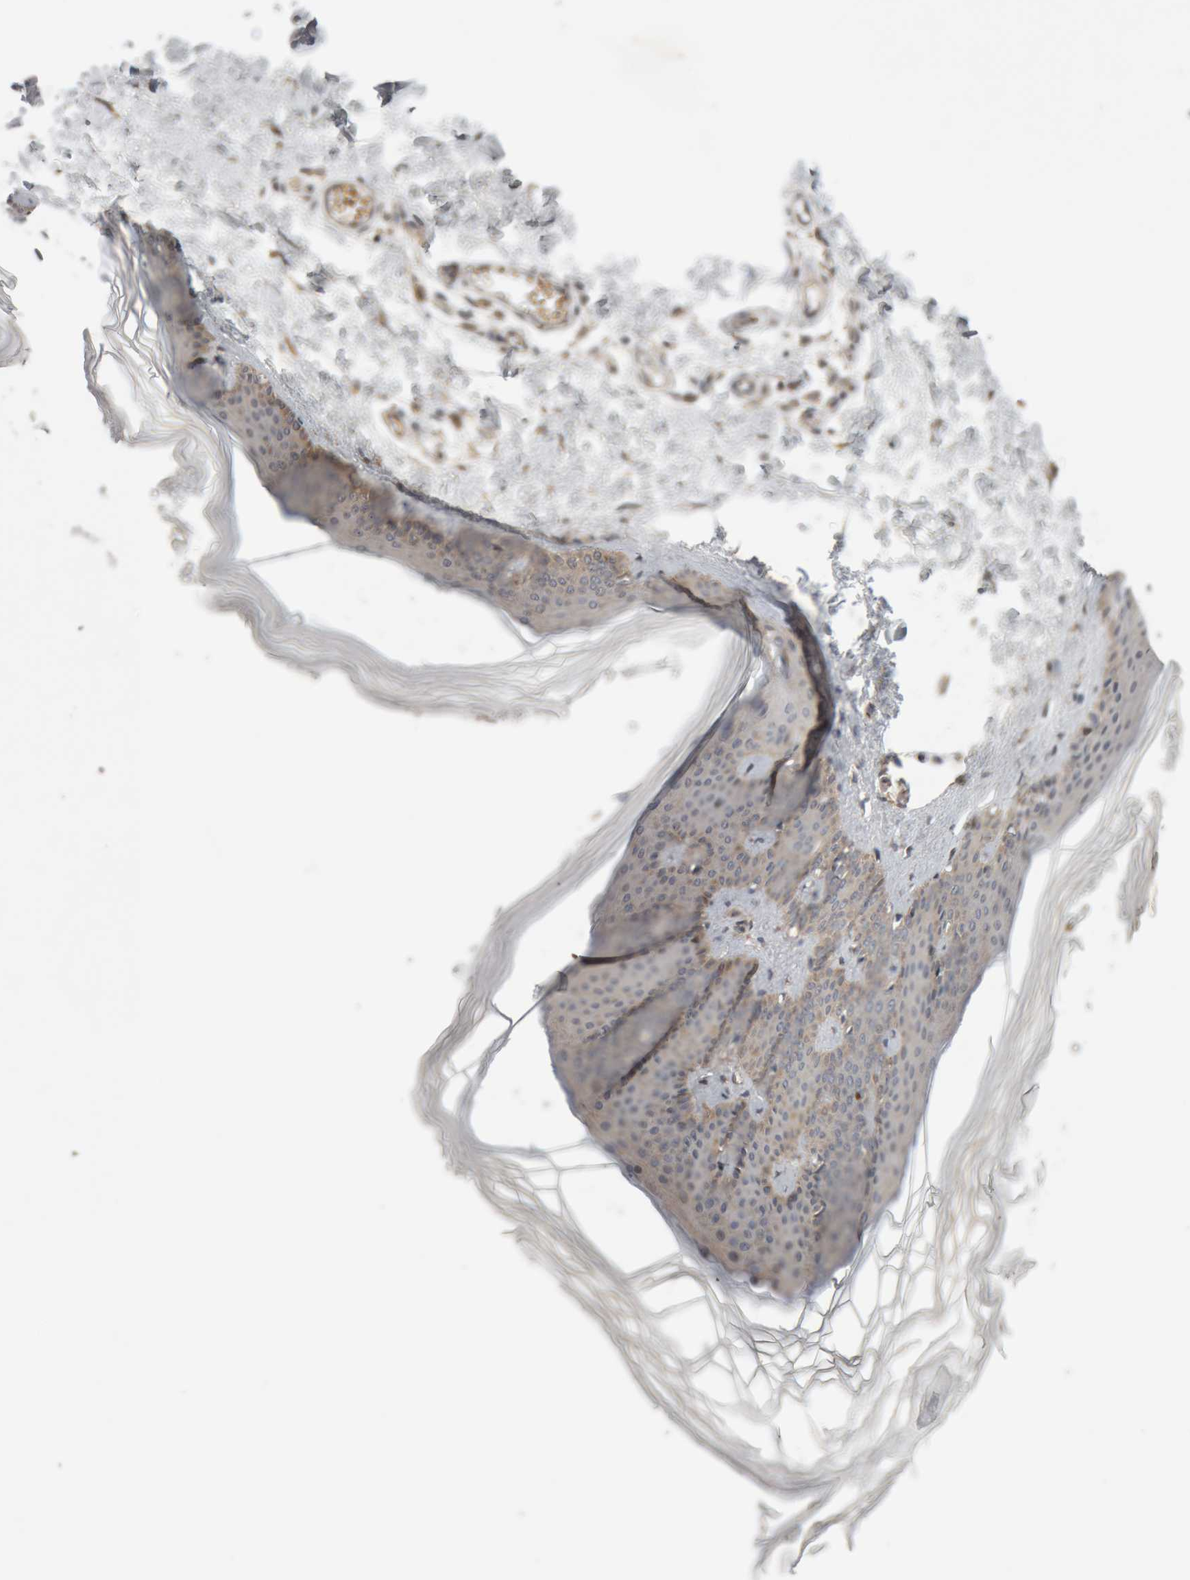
{"staining": {"intensity": "moderate", "quantity": ">75%", "location": "cytoplasmic/membranous"}, "tissue": "skin", "cell_type": "Fibroblasts", "image_type": "normal", "snomed": [{"axis": "morphology", "description": "Normal tissue, NOS"}, {"axis": "topography", "description": "Skin"}], "caption": "A brown stain labels moderate cytoplasmic/membranous staining of a protein in fibroblasts of benign human skin. (brown staining indicates protein expression, while blue staining denotes nuclei).", "gene": "KIF21B", "patient": {"sex": "female", "age": 27}}